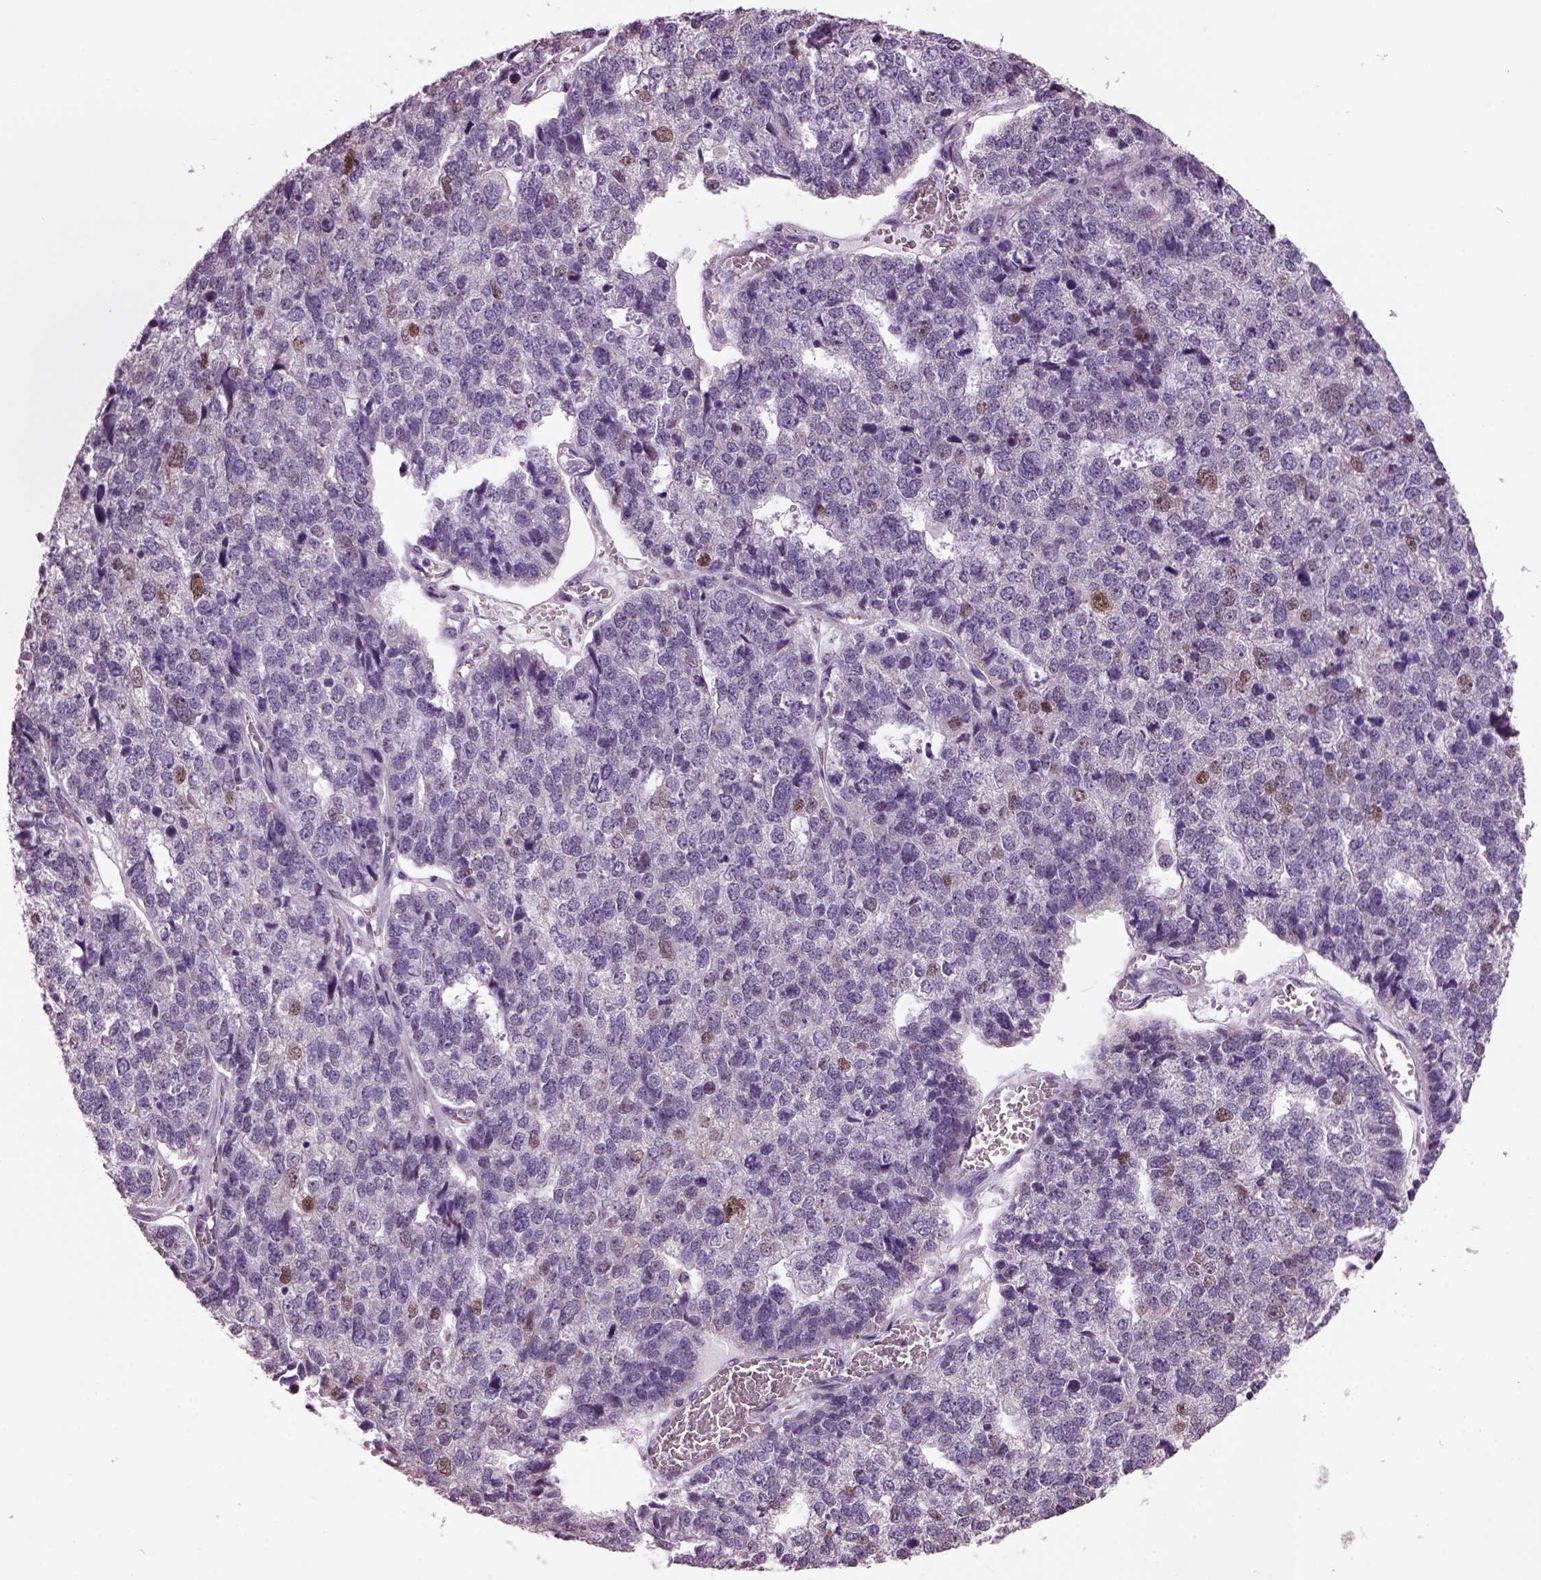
{"staining": {"intensity": "negative", "quantity": "none", "location": "none"}, "tissue": "stomach cancer", "cell_type": "Tumor cells", "image_type": "cancer", "snomed": [{"axis": "morphology", "description": "Adenocarcinoma, NOS"}, {"axis": "topography", "description": "Stomach"}], "caption": "Immunohistochemistry (IHC) of adenocarcinoma (stomach) exhibits no positivity in tumor cells.", "gene": "PRR9", "patient": {"sex": "male", "age": 69}}